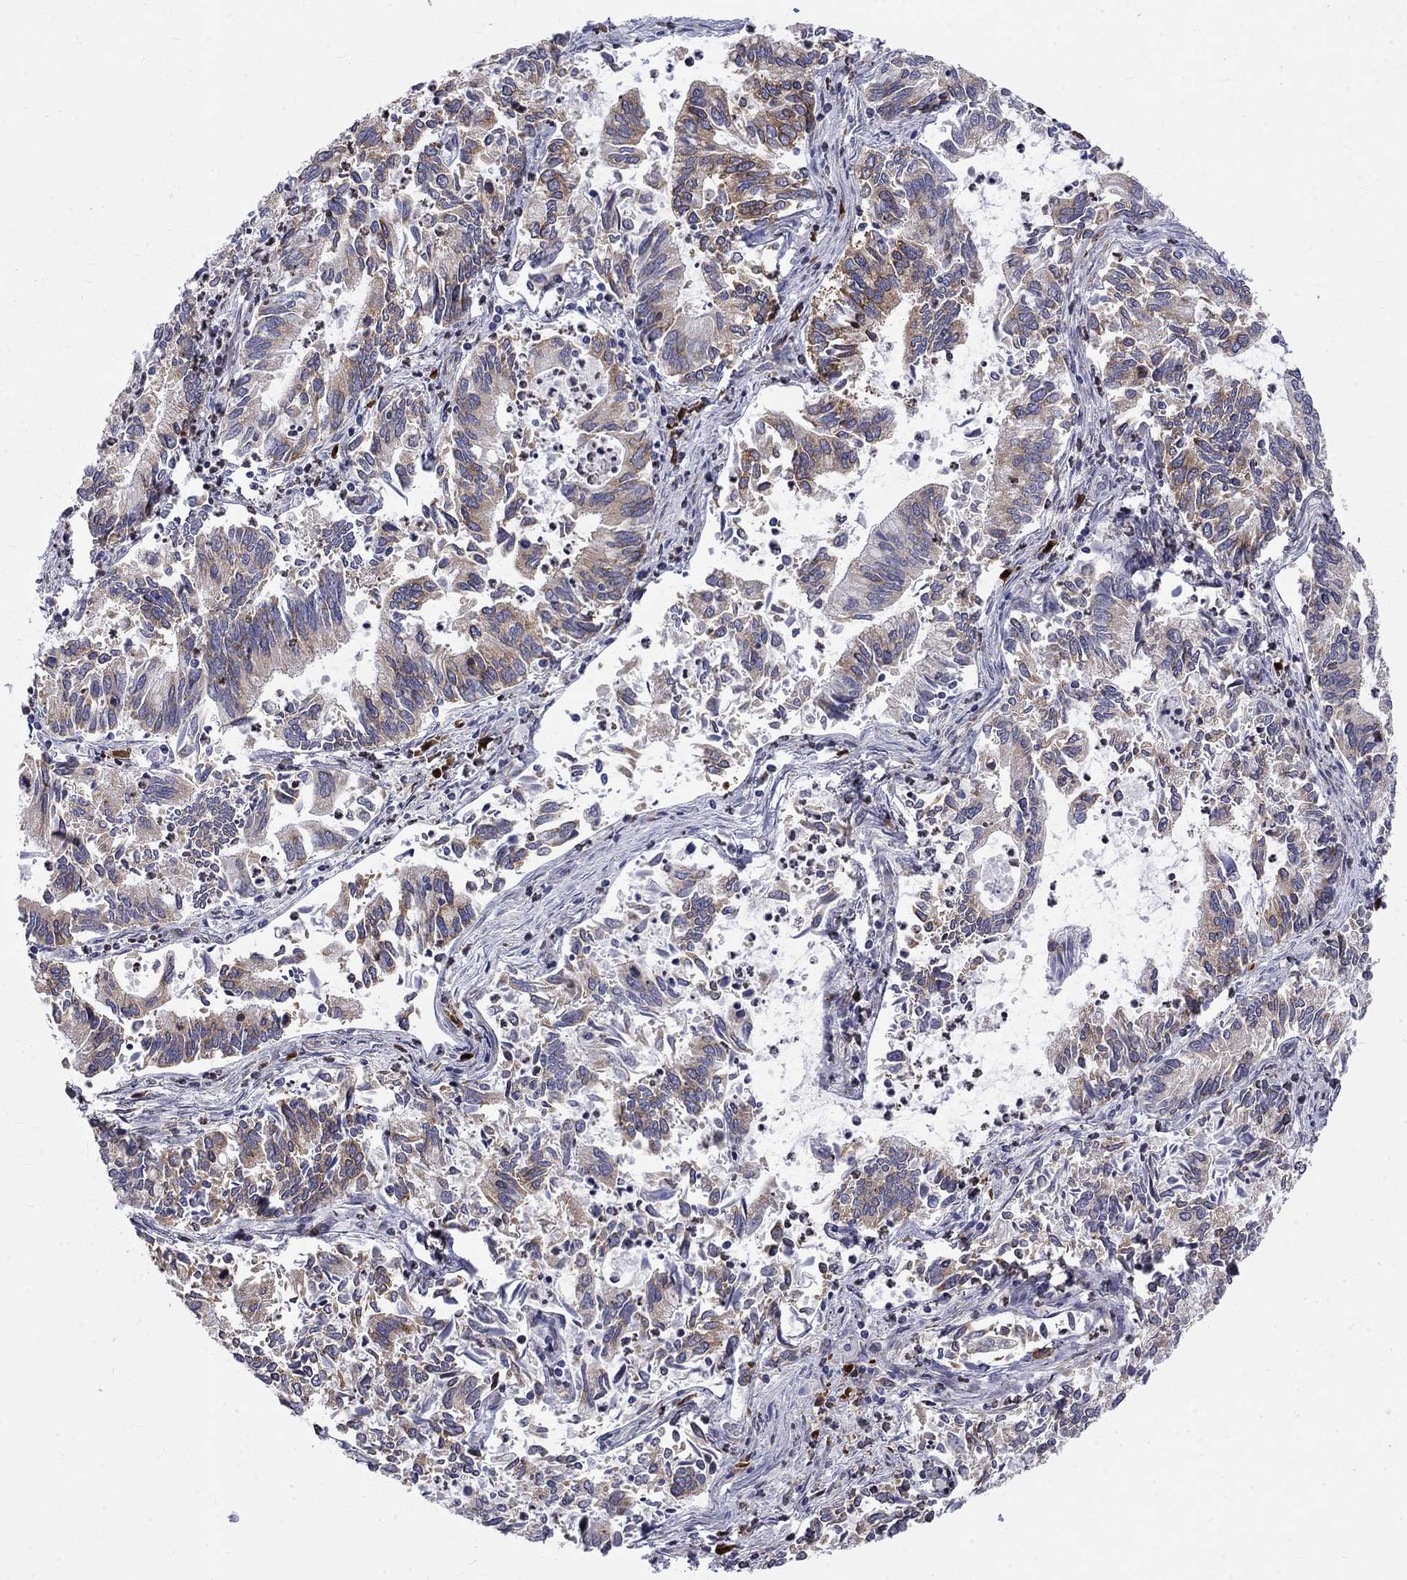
{"staining": {"intensity": "weak", "quantity": ">75%", "location": "cytoplasmic/membranous"}, "tissue": "cervical cancer", "cell_type": "Tumor cells", "image_type": "cancer", "snomed": [{"axis": "morphology", "description": "Adenocarcinoma, NOS"}, {"axis": "topography", "description": "Cervix"}], "caption": "This micrograph reveals cervical cancer stained with immunohistochemistry to label a protein in brown. The cytoplasmic/membranous of tumor cells show weak positivity for the protein. Nuclei are counter-stained blue.", "gene": "PABPC4", "patient": {"sex": "female", "age": 42}}